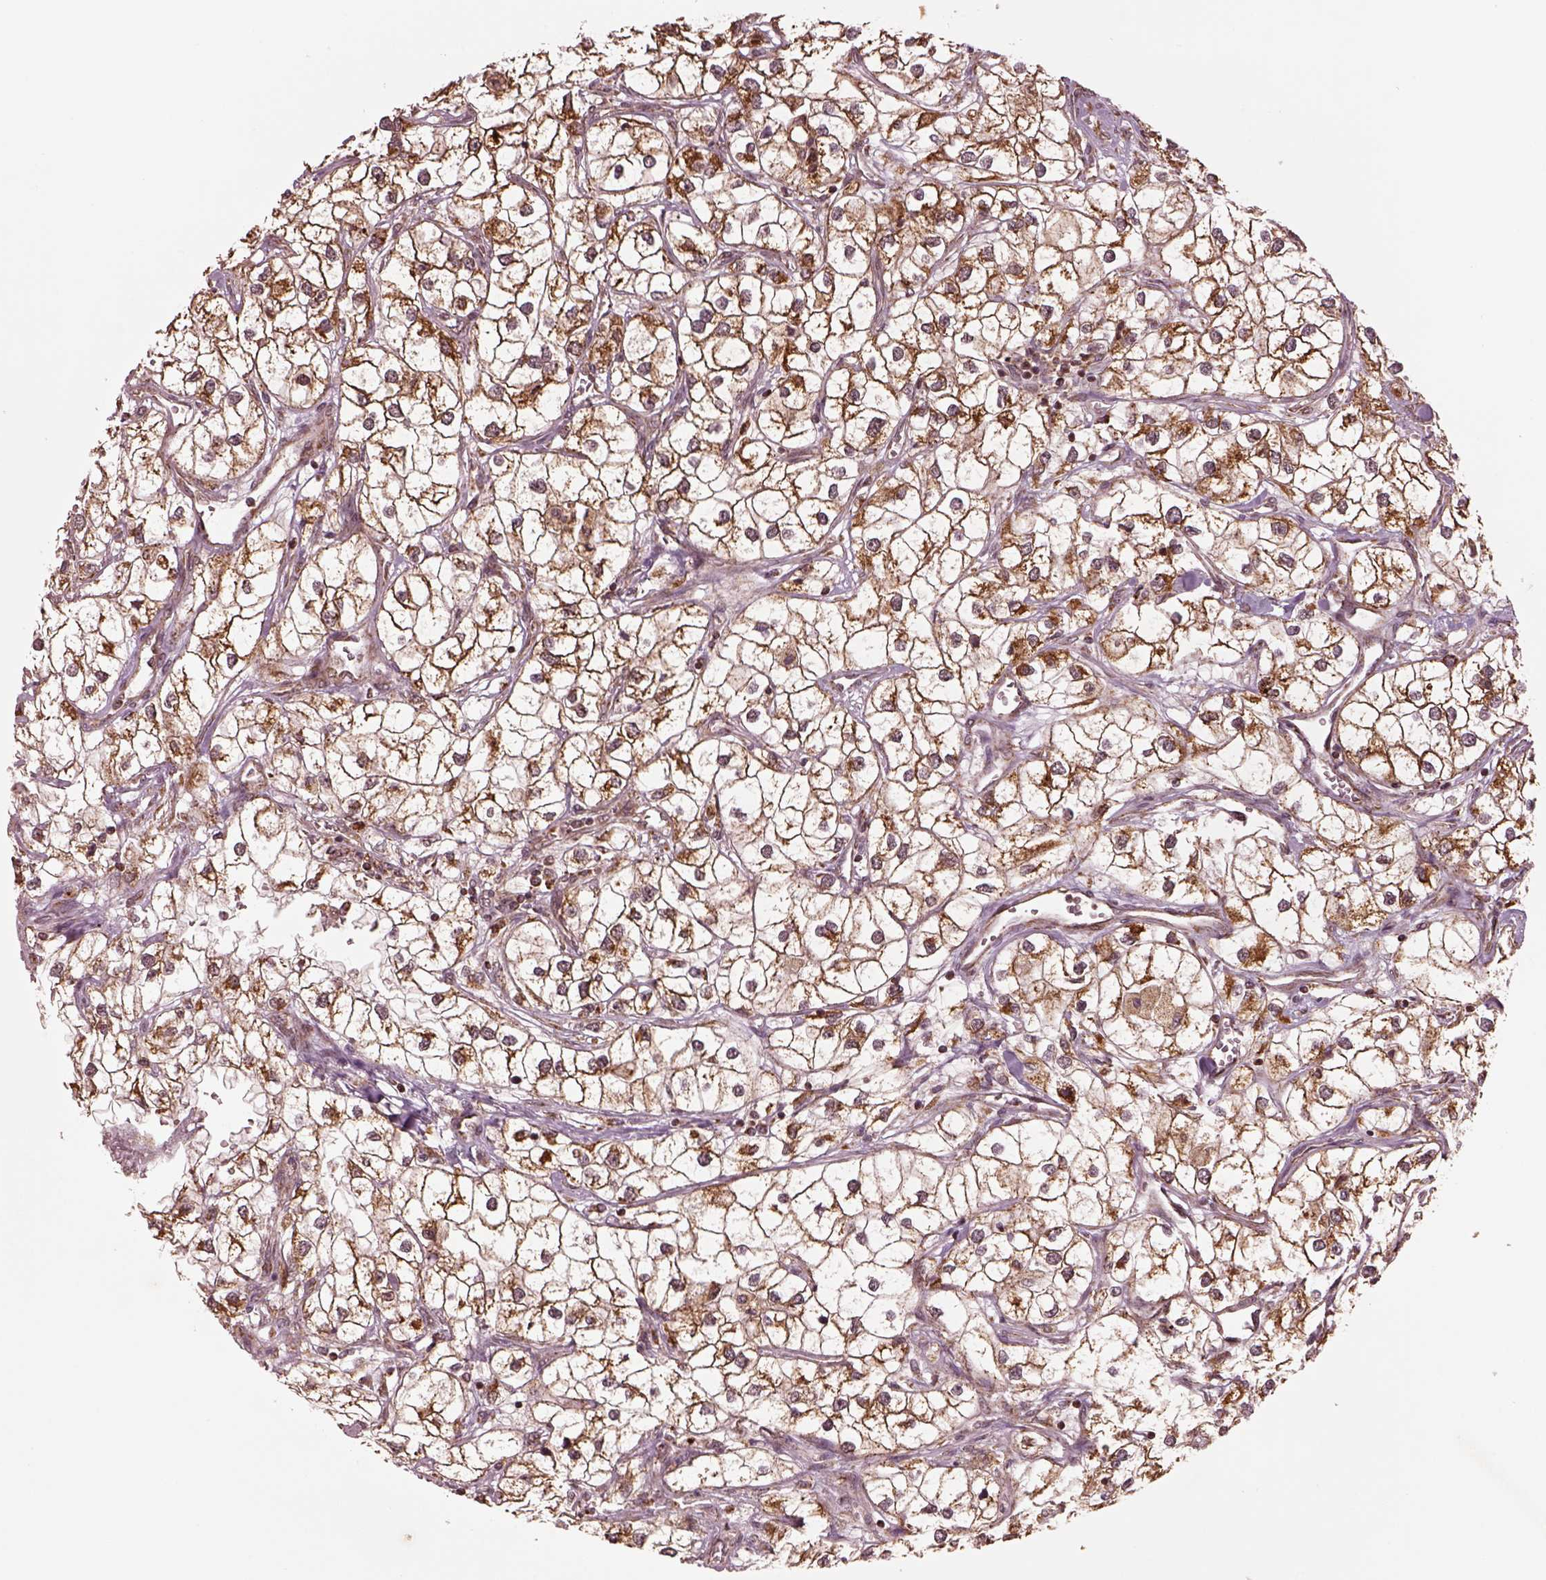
{"staining": {"intensity": "strong", "quantity": ">75%", "location": "cytoplasmic/membranous"}, "tissue": "renal cancer", "cell_type": "Tumor cells", "image_type": "cancer", "snomed": [{"axis": "morphology", "description": "Adenocarcinoma, NOS"}, {"axis": "topography", "description": "Kidney"}], "caption": "About >75% of tumor cells in renal cancer (adenocarcinoma) reveal strong cytoplasmic/membranous protein positivity as visualized by brown immunohistochemical staining.", "gene": "SEL1L3", "patient": {"sex": "male", "age": 59}}